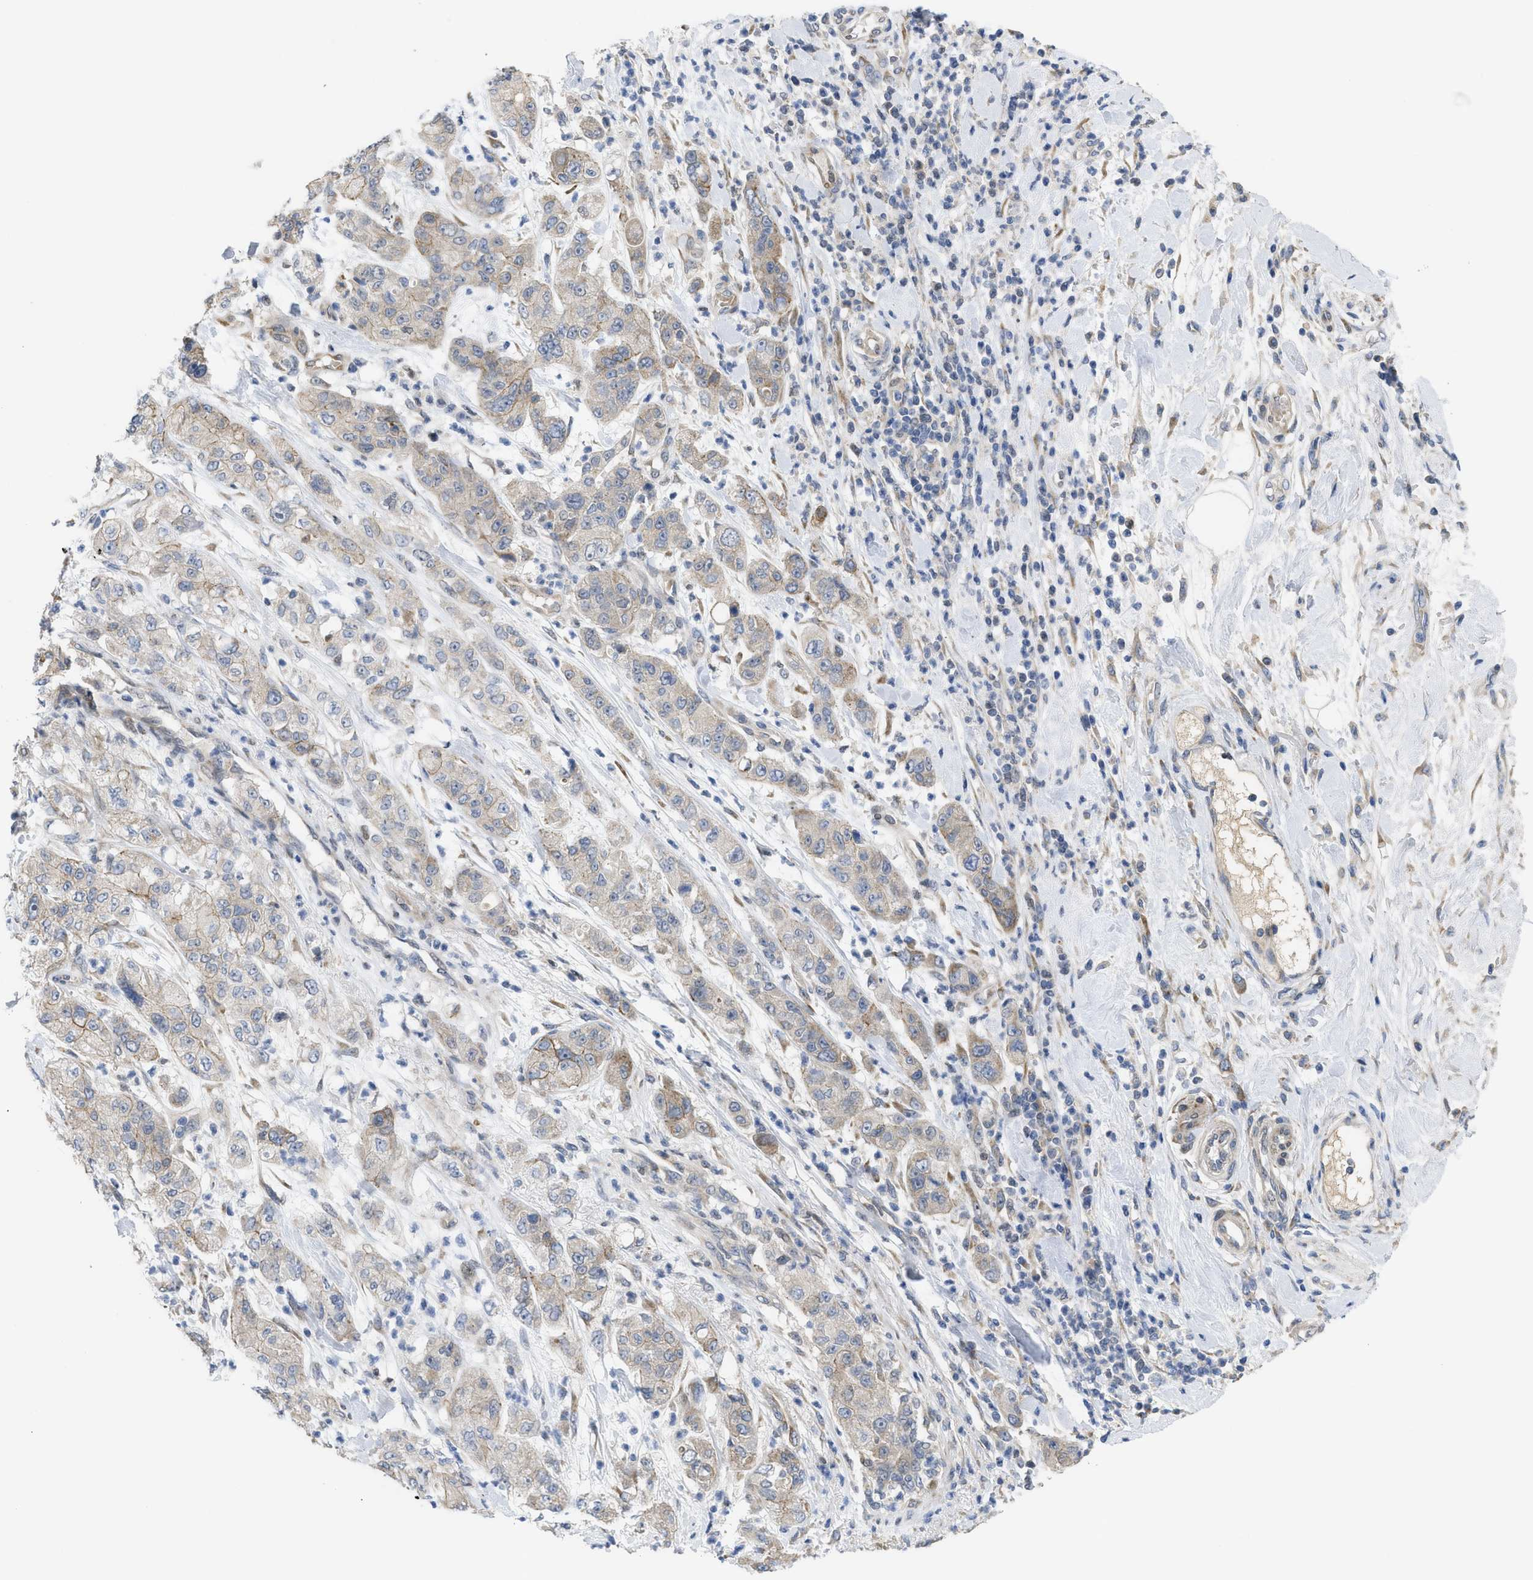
{"staining": {"intensity": "weak", "quantity": ">75%", "location": "cytoplasmic/membranous"}, "tissue": "pancreatic cancer", "cell_type": "Tumor cells", "image_type": "cancer", "snomed": [{"axis": "morphology", "description": "Adenocarcinoma, NOS"}, {"axis": "topography", "description": "Pancreas"}], "caption": "Immunohistochemistry staining of pancreatic cancer (adenocarcinoma), which exhibits low levels of weak cytoplasmic/membranous staining in about >75% of tumor cells indicating weak cytoplasmic/membranous protein positivity. The staining was performed using DAB (brown) for protein detection and nuclei were counterstained in hematoxylin (blue).", "gene": "CDPF1", "patient": {"sex": "female", "age": 78}}